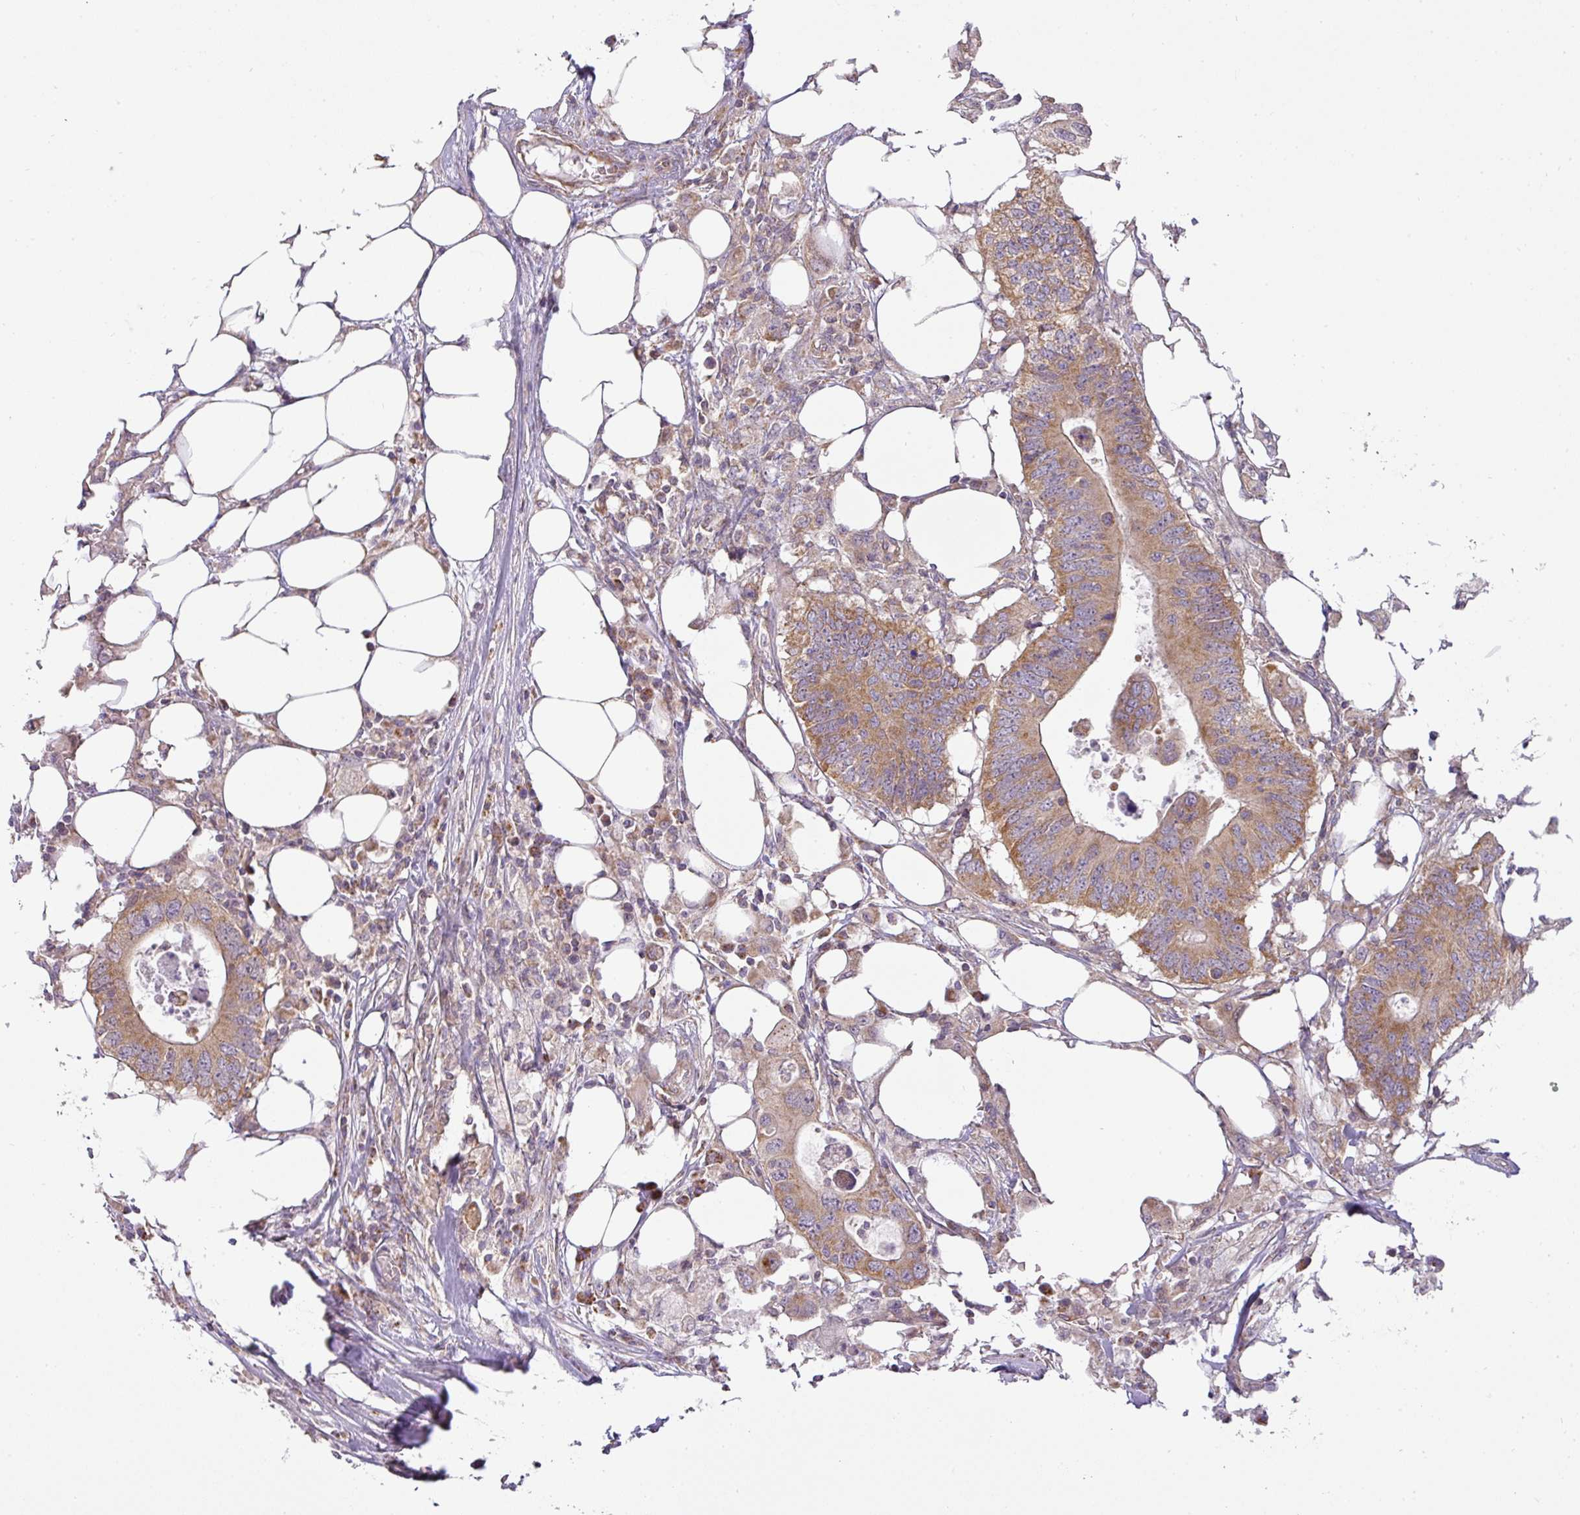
{"staining": {"intensity": "moderate", "quantity": ">75%", "location": "cytoplasmic/membranous"}, "tissue": "colorectal cancer", "cell_type": "Tumor cells", "image_type": "cancer", "snomed": [{"axis": "morphology", "description": "Adenocarcinoma, NOS"}, {"axis": "topography", "description": "Colon"}], "caption": "There is medium levels of moderate cytoplasmic/membranous expression in tumor cells of colorectal cancer (adenocarcinoma), as demonstrated by immunohistochemical staining (brown color).", "gene": "ZNF211", "patient": {"sex": "male", "age": 71}}